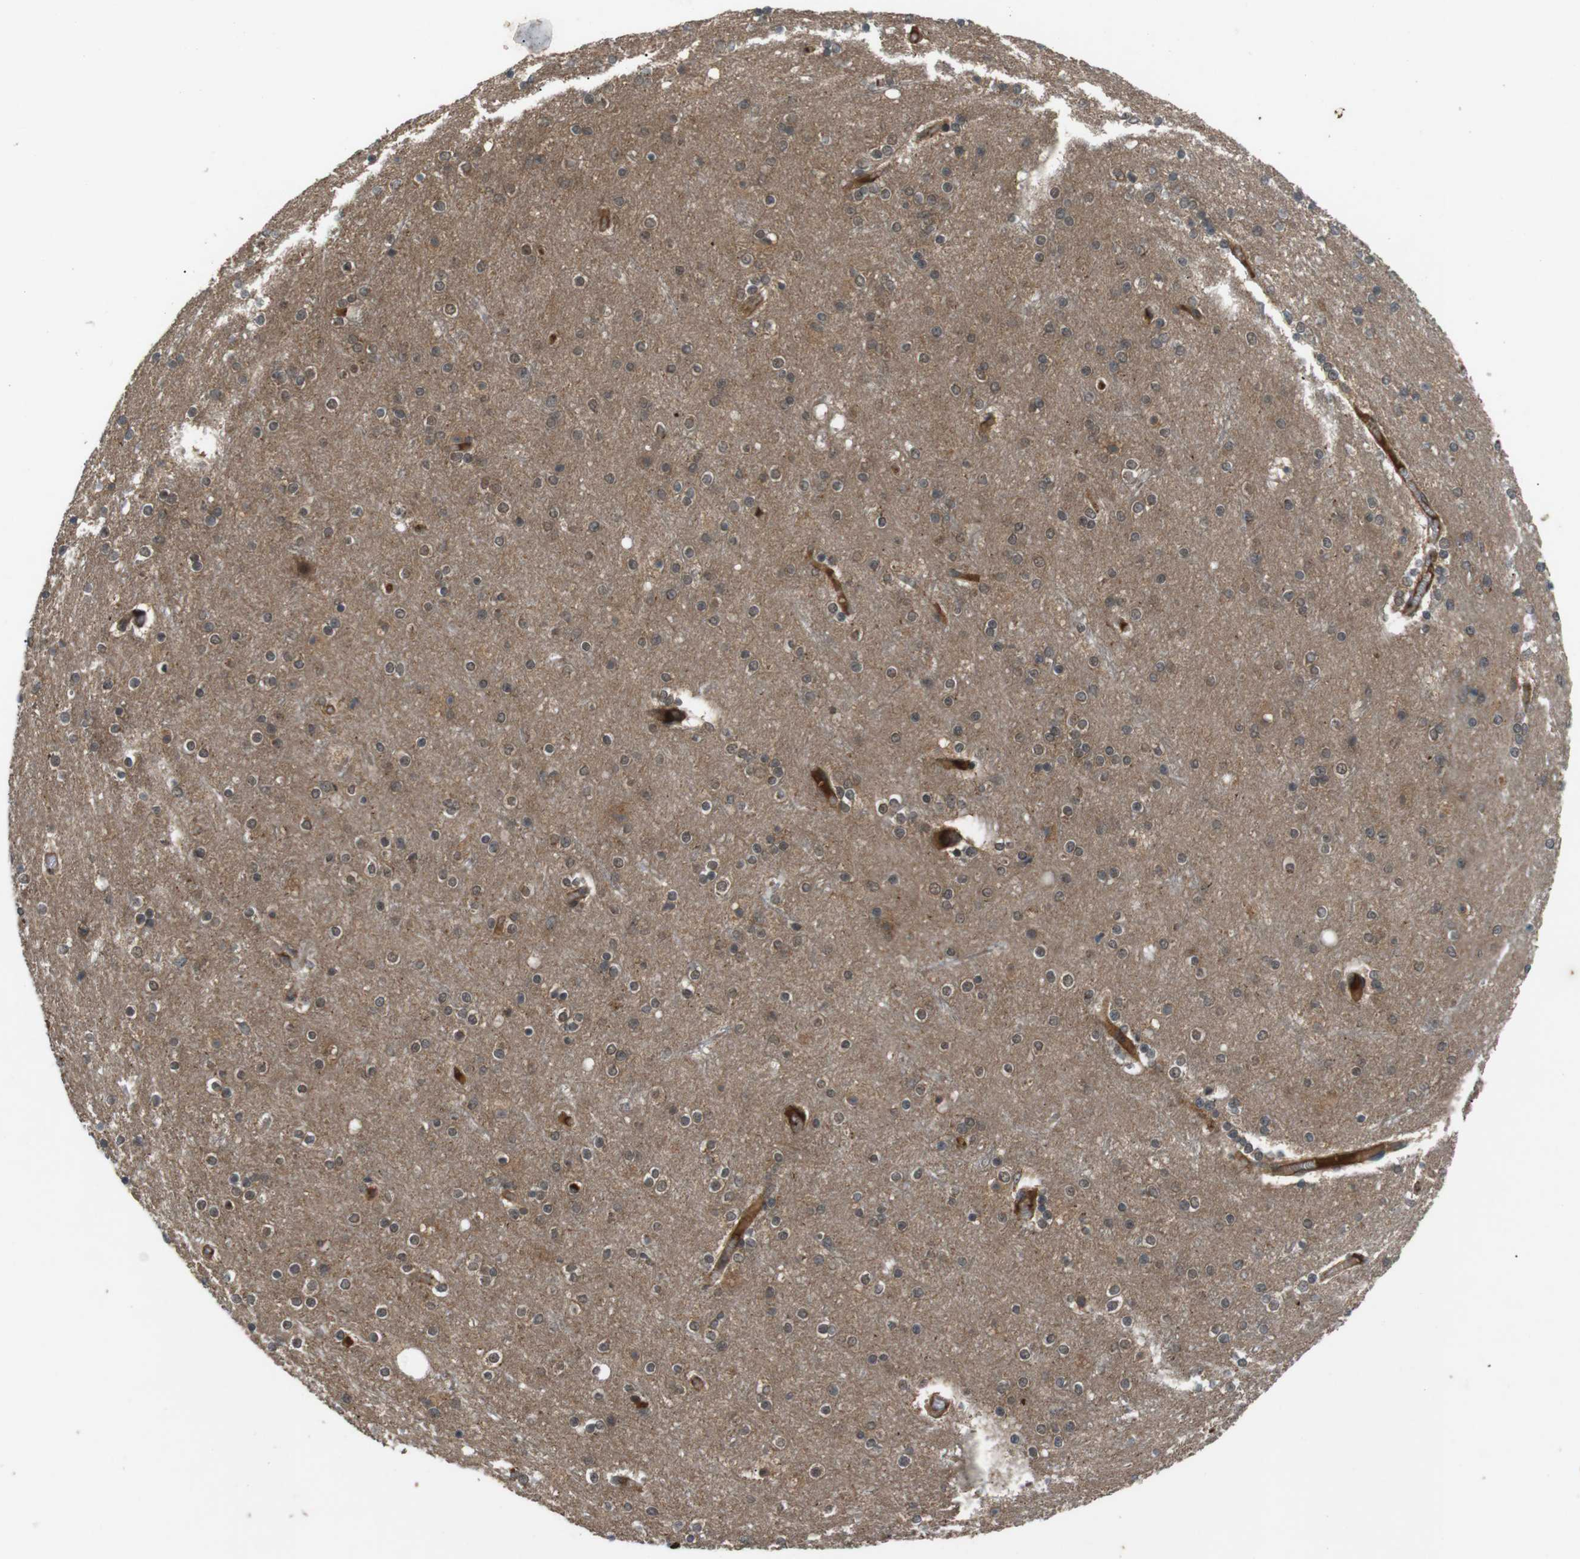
{"staining": {"intensity": "moderate", "quantity": ">75%", "location": "cytoplasmic/membranous"}, "tissue": "cerebral cortex", "cell_type": "Endothelial cells", "image_type": "normal", "snomed": [{"axis": "morphology", "description": "Normal tissue, NOS"}, {"axis": "topography", "description": "Cerebral cortex"}], "caption": "Immunohistochemical staining of normal cerebral cortex displays >75% levels of moderate cytoplasmic/membranous protein staining in approximately >75% of endothelial cells. The staining is performed using DAB (3,3'-diaminobenzidine) brown chromogen to label protein expression. The nuclei are counter-stained blue using hematoxylin.", "gene": "NFKBIE", "patient": {"sex": "female", "age": 54}}